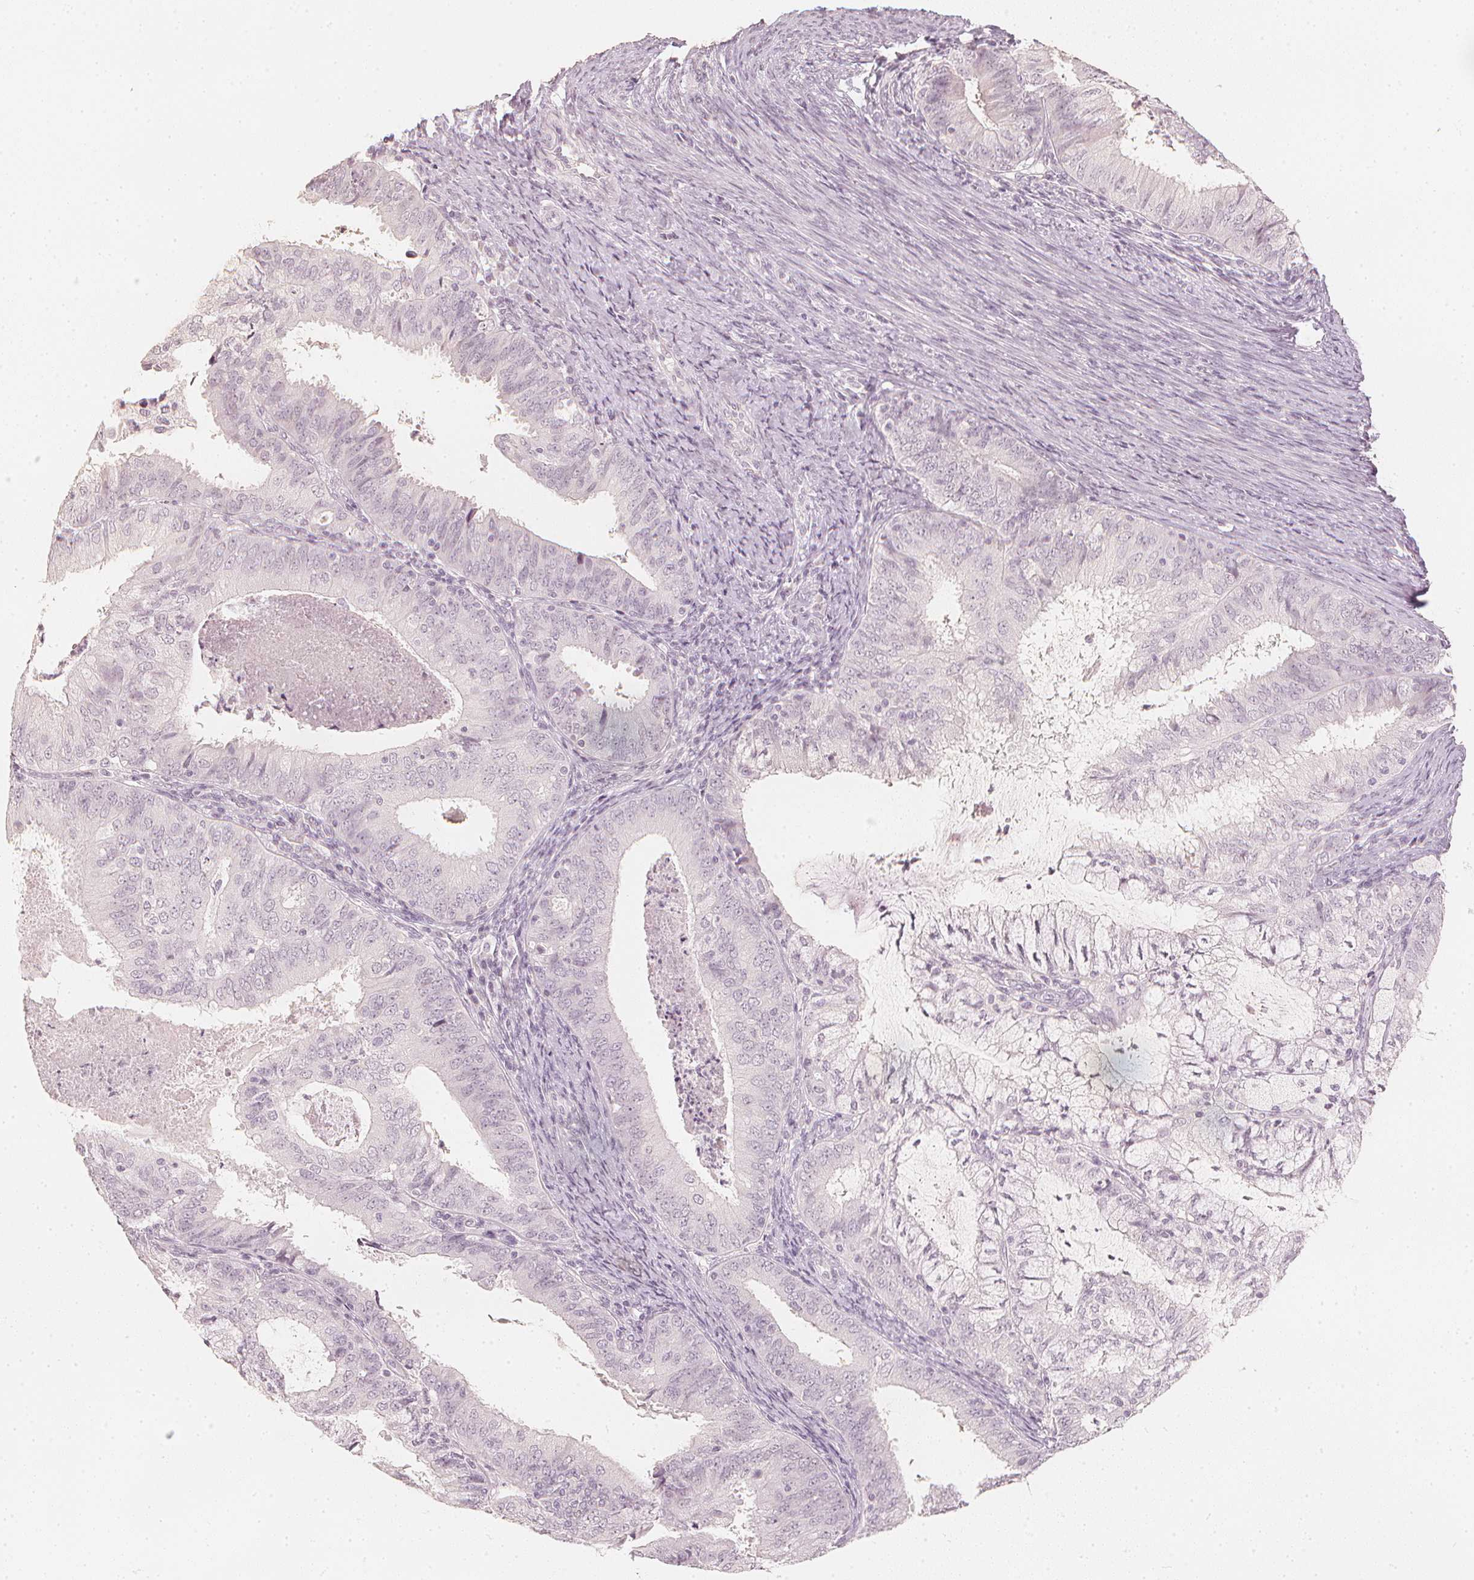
{"staining": {"intensity": "negative", "quantity": "none", "location": "none"}, "tissue": "endometrial cancer", "cell_type": "Tumor cells", "image_type": "cancer", "snomed": [{"axis": "morphology", "description": "Adenocarcinoma, NOS"}, {"axis": "topography", "description": "Endometrium"}], "caption": "IHC micrograph of neoplastic tissue: human adenocarcinoma (endometrial) stained with DAB exhibits no significant protein positivity in tumor cells.", "gene": "CALB1", "patient": {"sex": "female", "age": 57}}